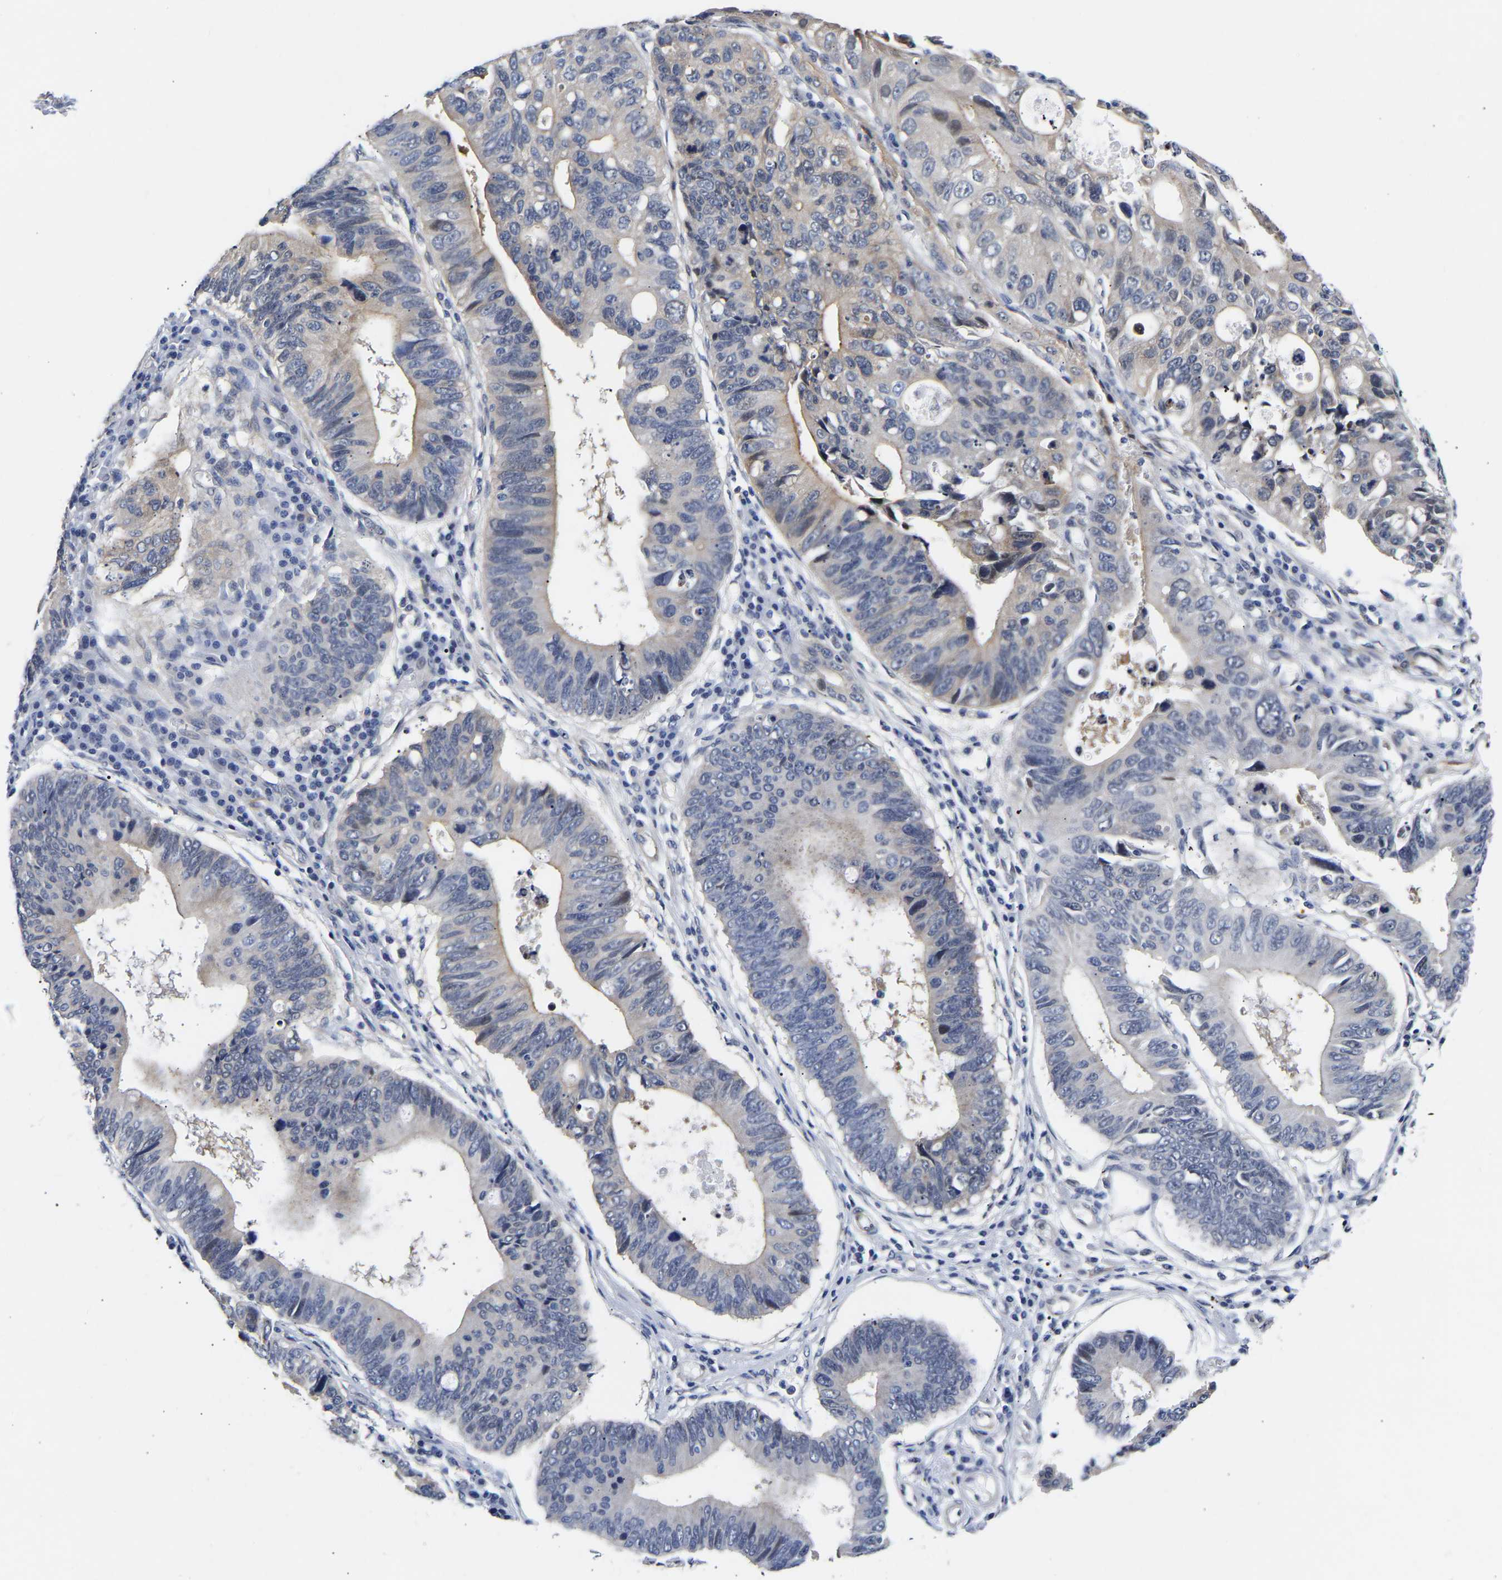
{"staining": {"intensity": "negative", "quantity": "none", "location": "none"}, "tissue": "stomach cancer", "cell_type": "Tumor cells", "image_type": "cancer", "snomed": [{"axis": "morphology", "description": "Adenocarcinoma, NOS"}, {"axis": "topography", "description": "Stomach"}], "caption": "Immunohistochemical staining of human stomach adenocarcinoma reveals no significant staining in tumor cells. (DAB (3,3'-diaminobenzidine) immunohistochemistry (IHC) with hematoxylin counter stain).", "gene": "CCDC6", "patient": {"sex": "male", "age": 59}}